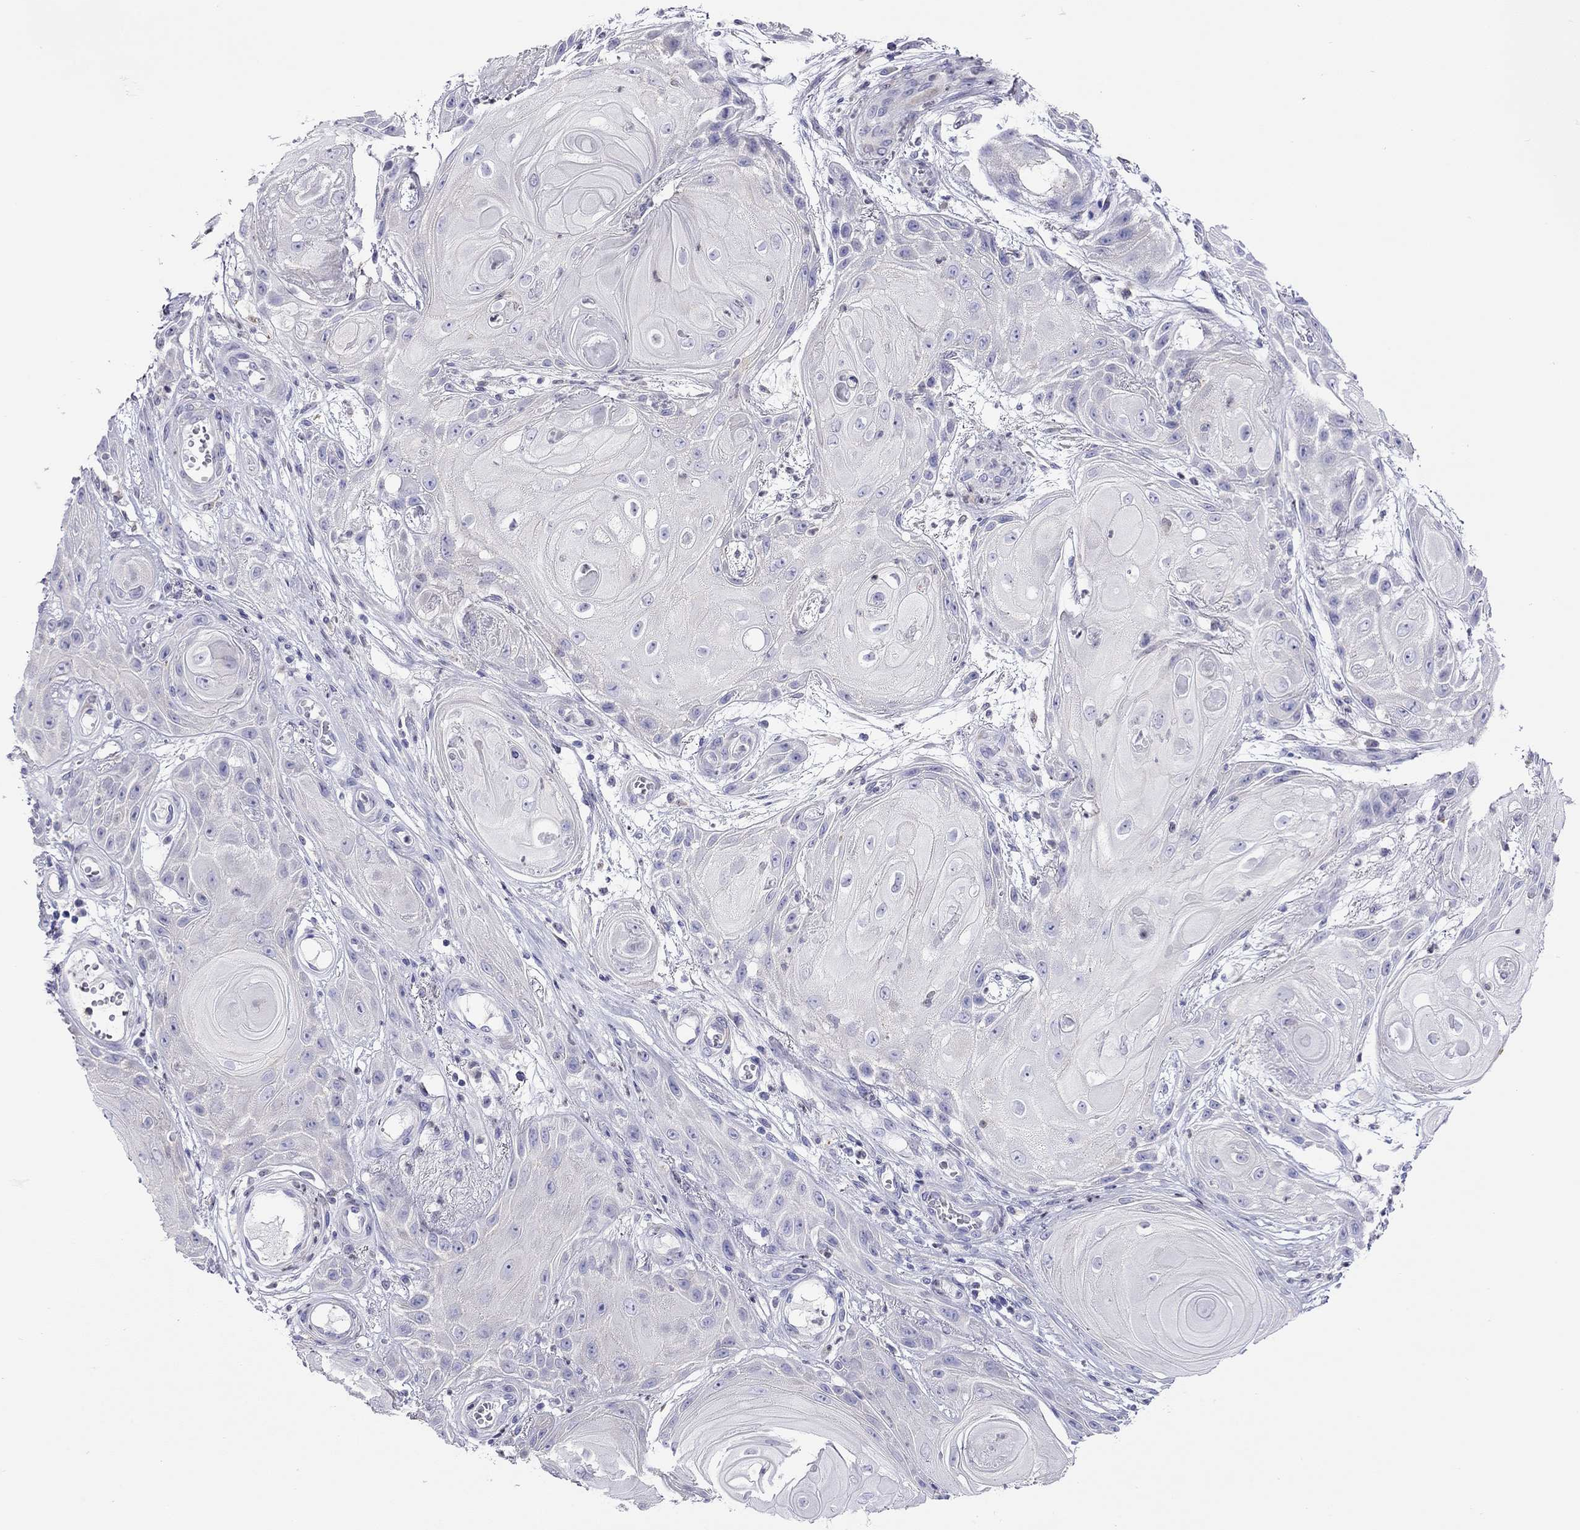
{"staining": {"intensity": "negative", "quantity": "none", "location": "none"}, "tissue": "skin cancer", "cell_type": "Tumor cells", "image_type": "cancer", "snomed": [{"axis": "morphology", "description": "Squamous cell carcinoma, NOS"}, {"axis": "topography", "description": "Skin"}], "caption": "Immunohistochemistry (IHC) image of human skin squamous cell carcinoma stained for a protein (brown), which shows no expression in tumor cells. (Brightfield microscopy of DAB (3,3'-diaminobenzidine) IHC at high magnification).", "gene": "SLC46A2", "patient": {"sex": "male", "age": 62}}